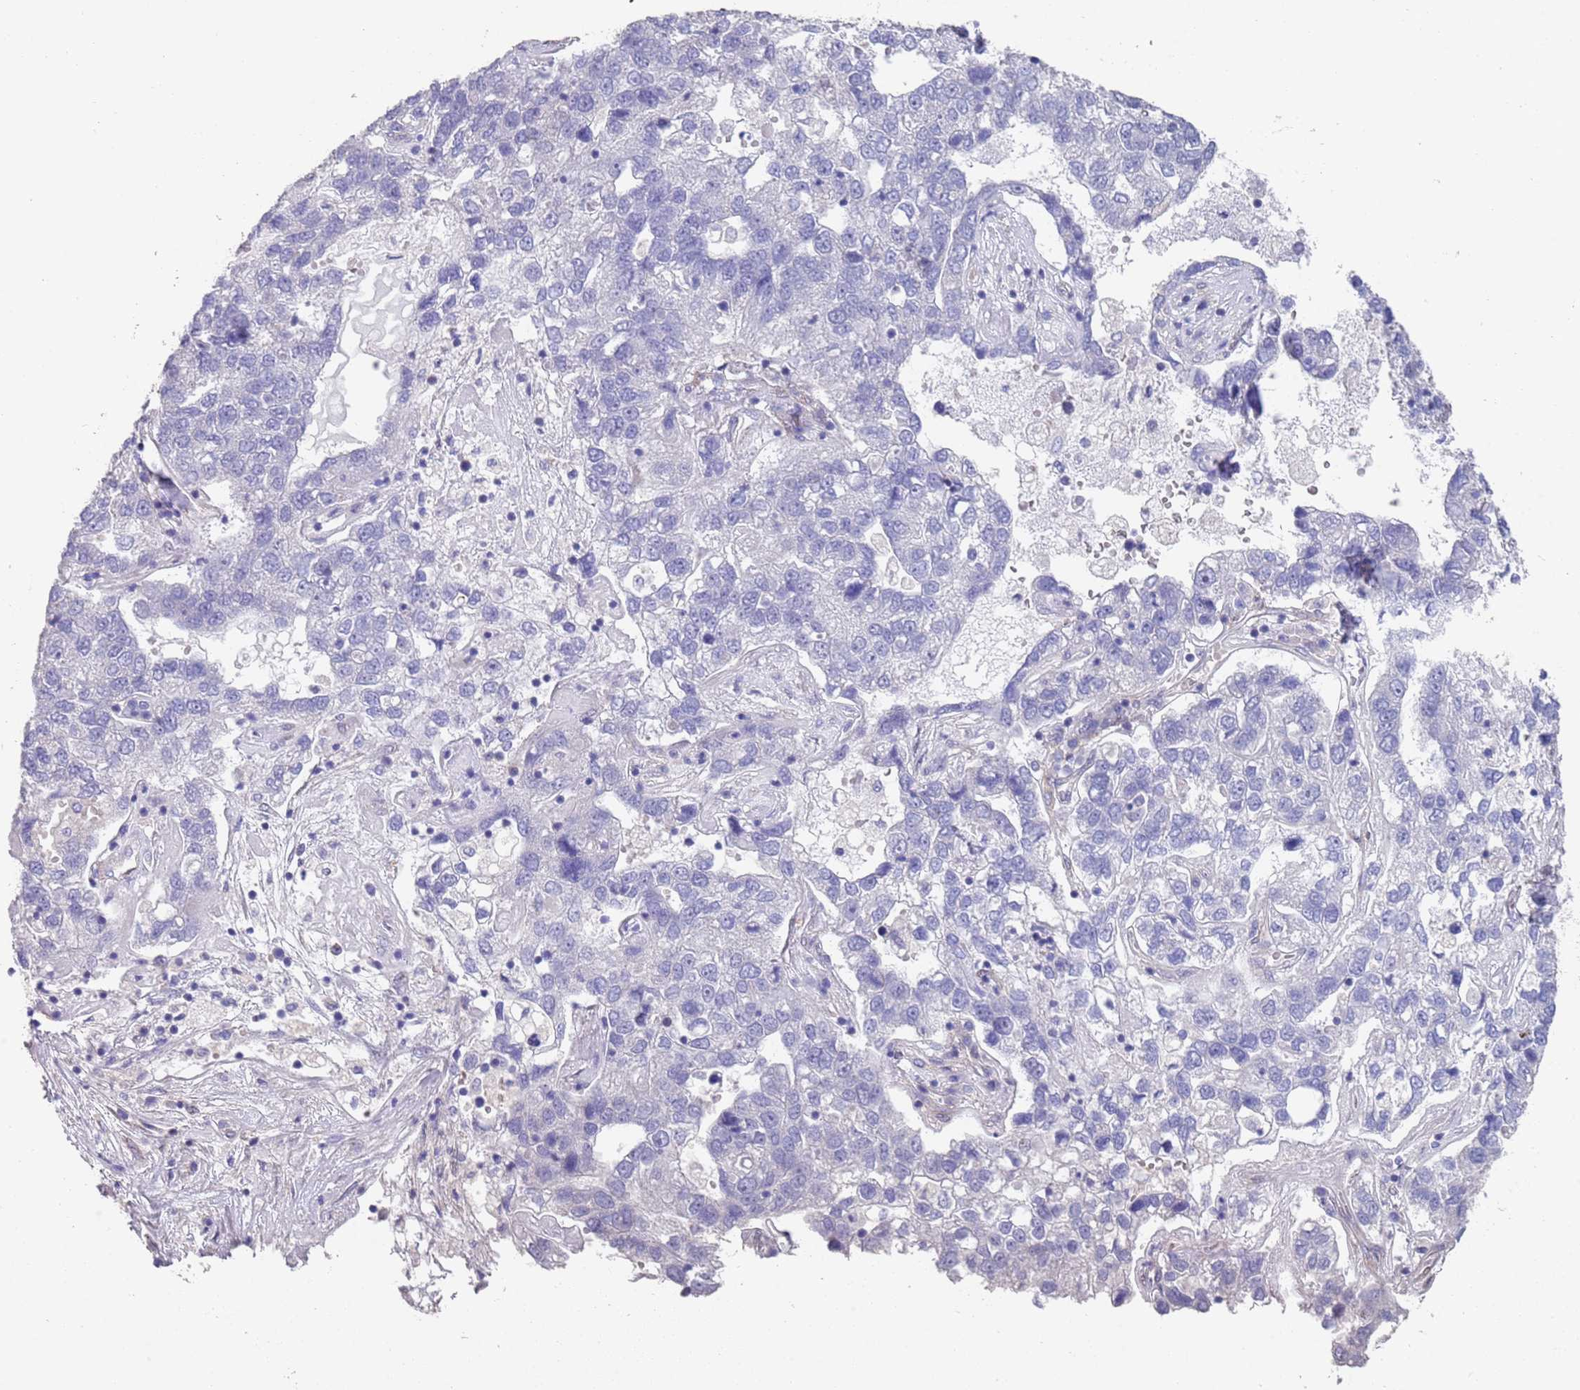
{"staining": {"intensity": "negative", "quantity": "none", "location": "none"}, "tissue": "pancreatic cancer", "cell_type": "Tumor cells", "image_type": "cancer", "snomed": [{"axis": "morphology", "description": "Adenocarcinoma, NOS"}, {"axis": "topography", "description": "Pancreas"}], "caption": "This image is of pancreatic cancer stained with immunohistochemistry to label a protein in brown with the nuclei are counter-stained blue. There is no positivity in tumor cells.", "gene": "ANK2", "patient": {"sex": "female", "age": 61}}